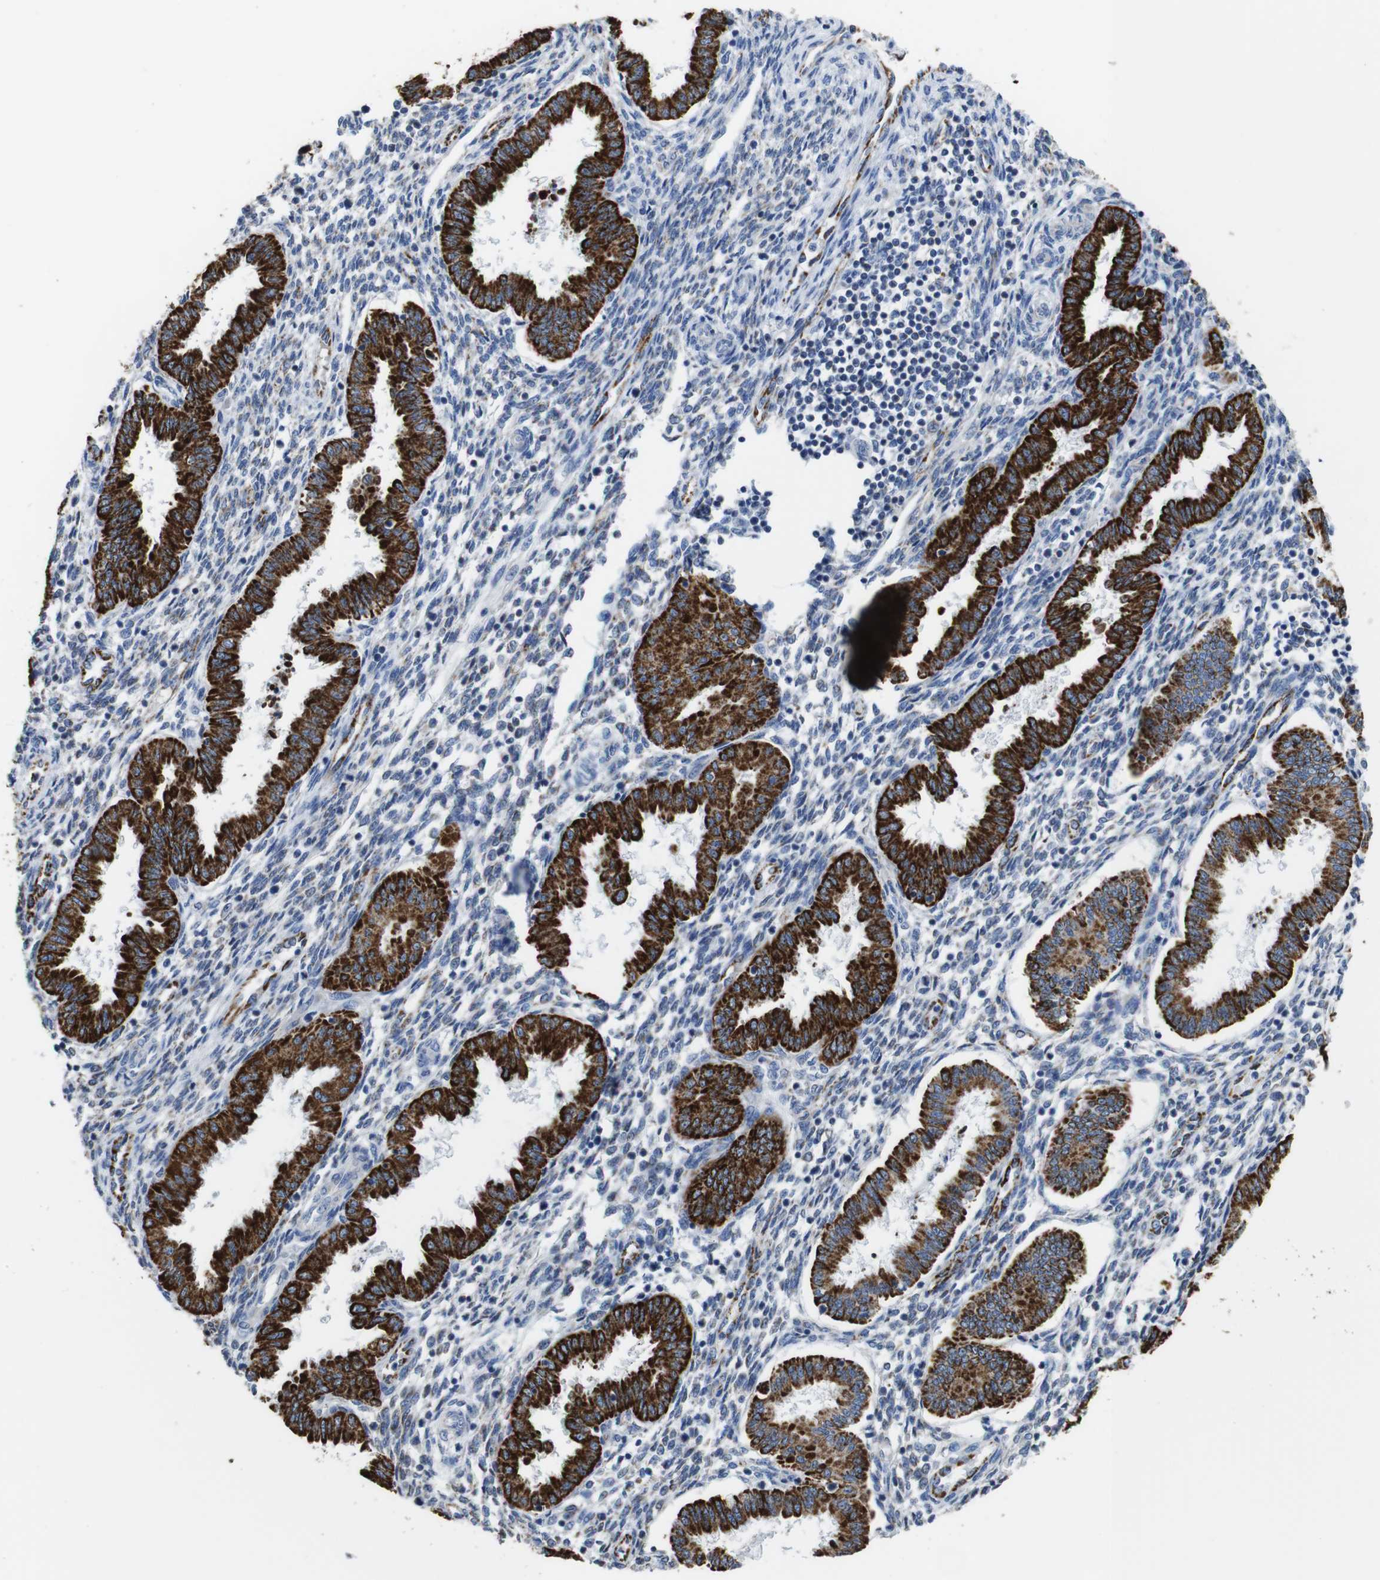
{"staining": {"intensity": "negative", "quantity": "none", "location": "none"}, "tissue": "endometrium", "cell_type": "Cells in endometrial stroma", "image_type": "normal", "snomed": [{"axis": "morphology", "description": "Normal tissue, NOS"}, {"axis": "topography", "description": "Endometrium"}], "caption": "Histopathology image shows no protein staining in cells in endometrial stroma of normal endometrium.", "gene": "MAOA", "patient": {"sex": "female", "age": 33}}